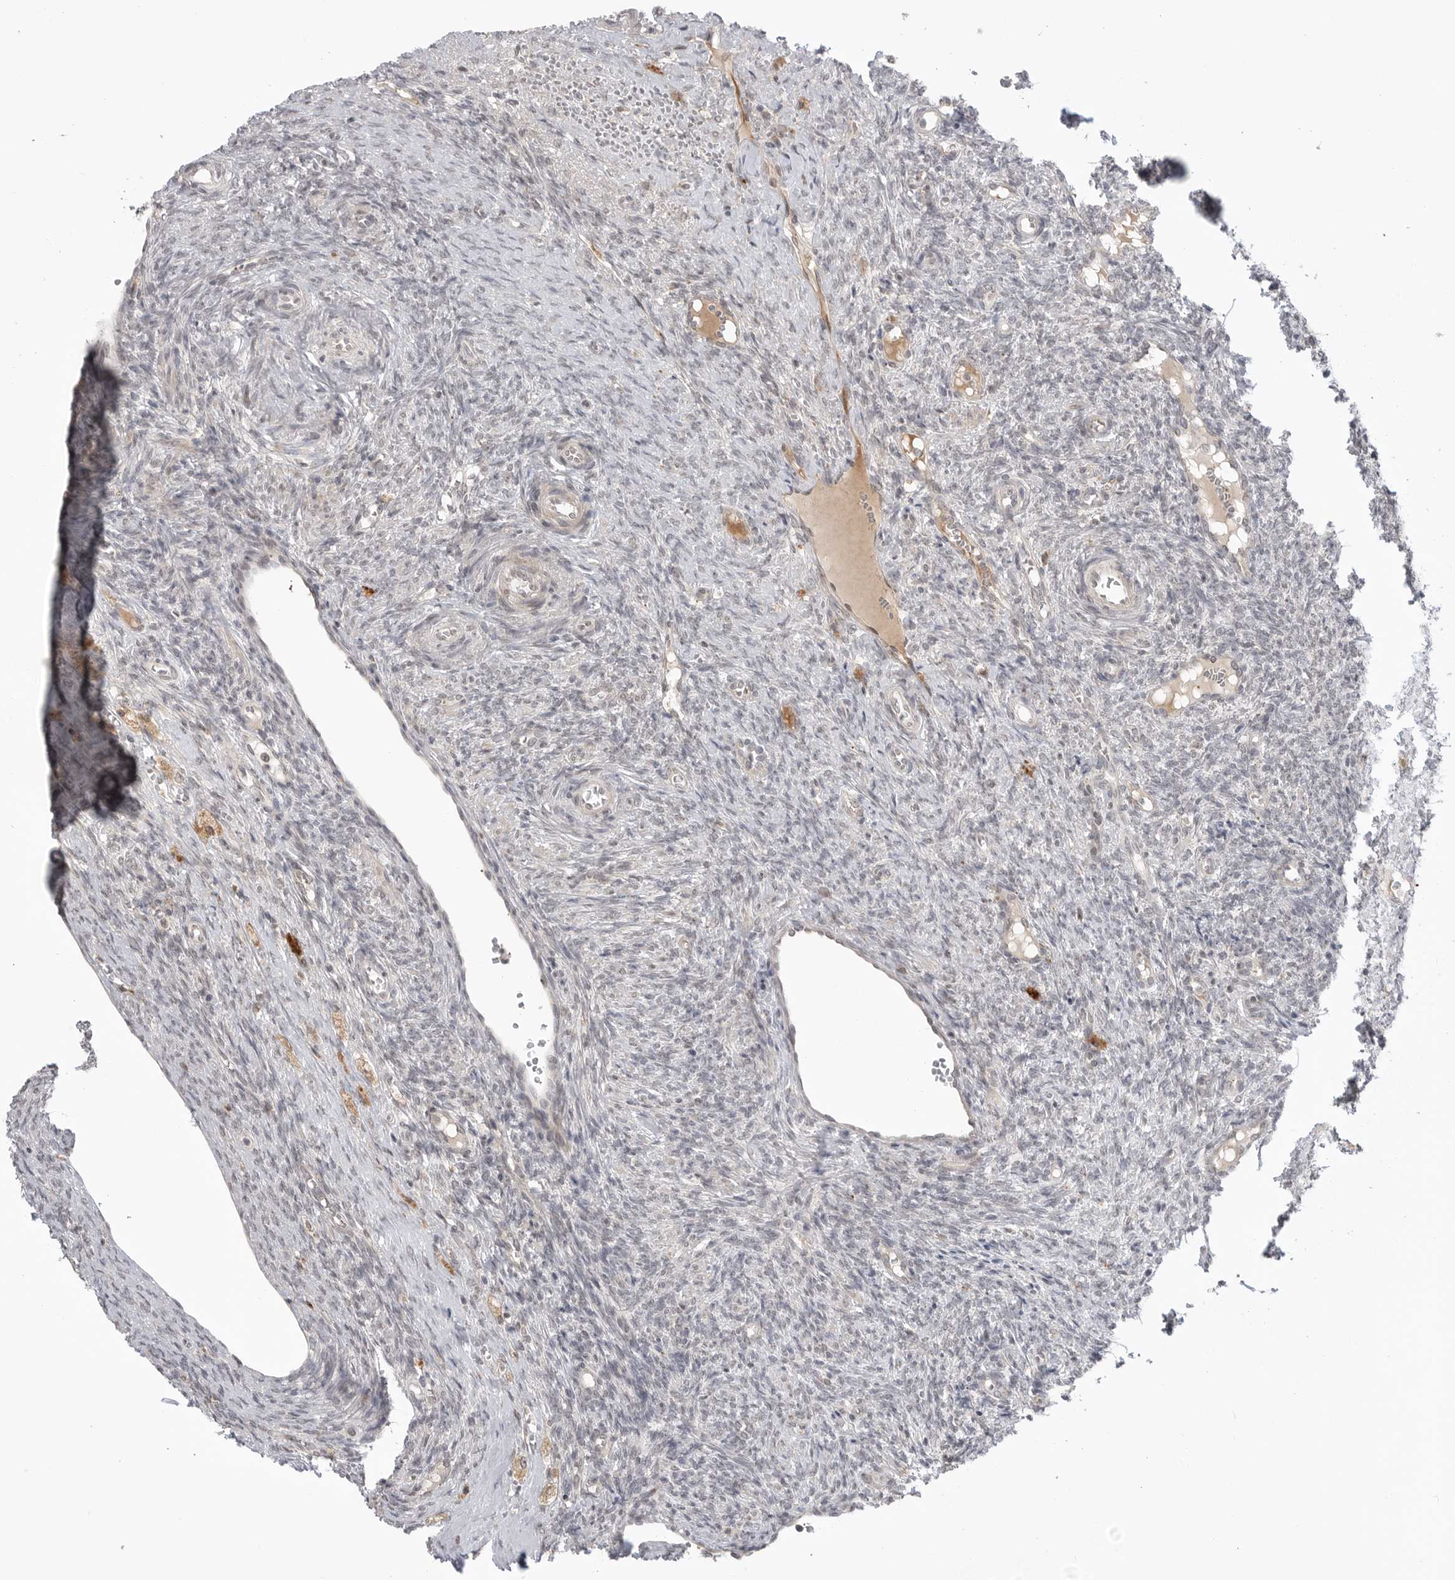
{"staining": {"intensity": "negative", "quantity": "none", "location": "none"}, "tissue": "ovary", "cell_type": "Ovarian stroma cells", "image_type": "normal", "snomed": [{"axis": "morphology", "description": "Normal tissue, NOS"}, {"axis": "topography", "description": "Ovary"}], "caption": "Ovarian stroma cells are negative for protein expression in normal human ovary. Nuclei are stained in blue.", "gene": "KALRN", "patient": {"sex": "female", "age": 41}}